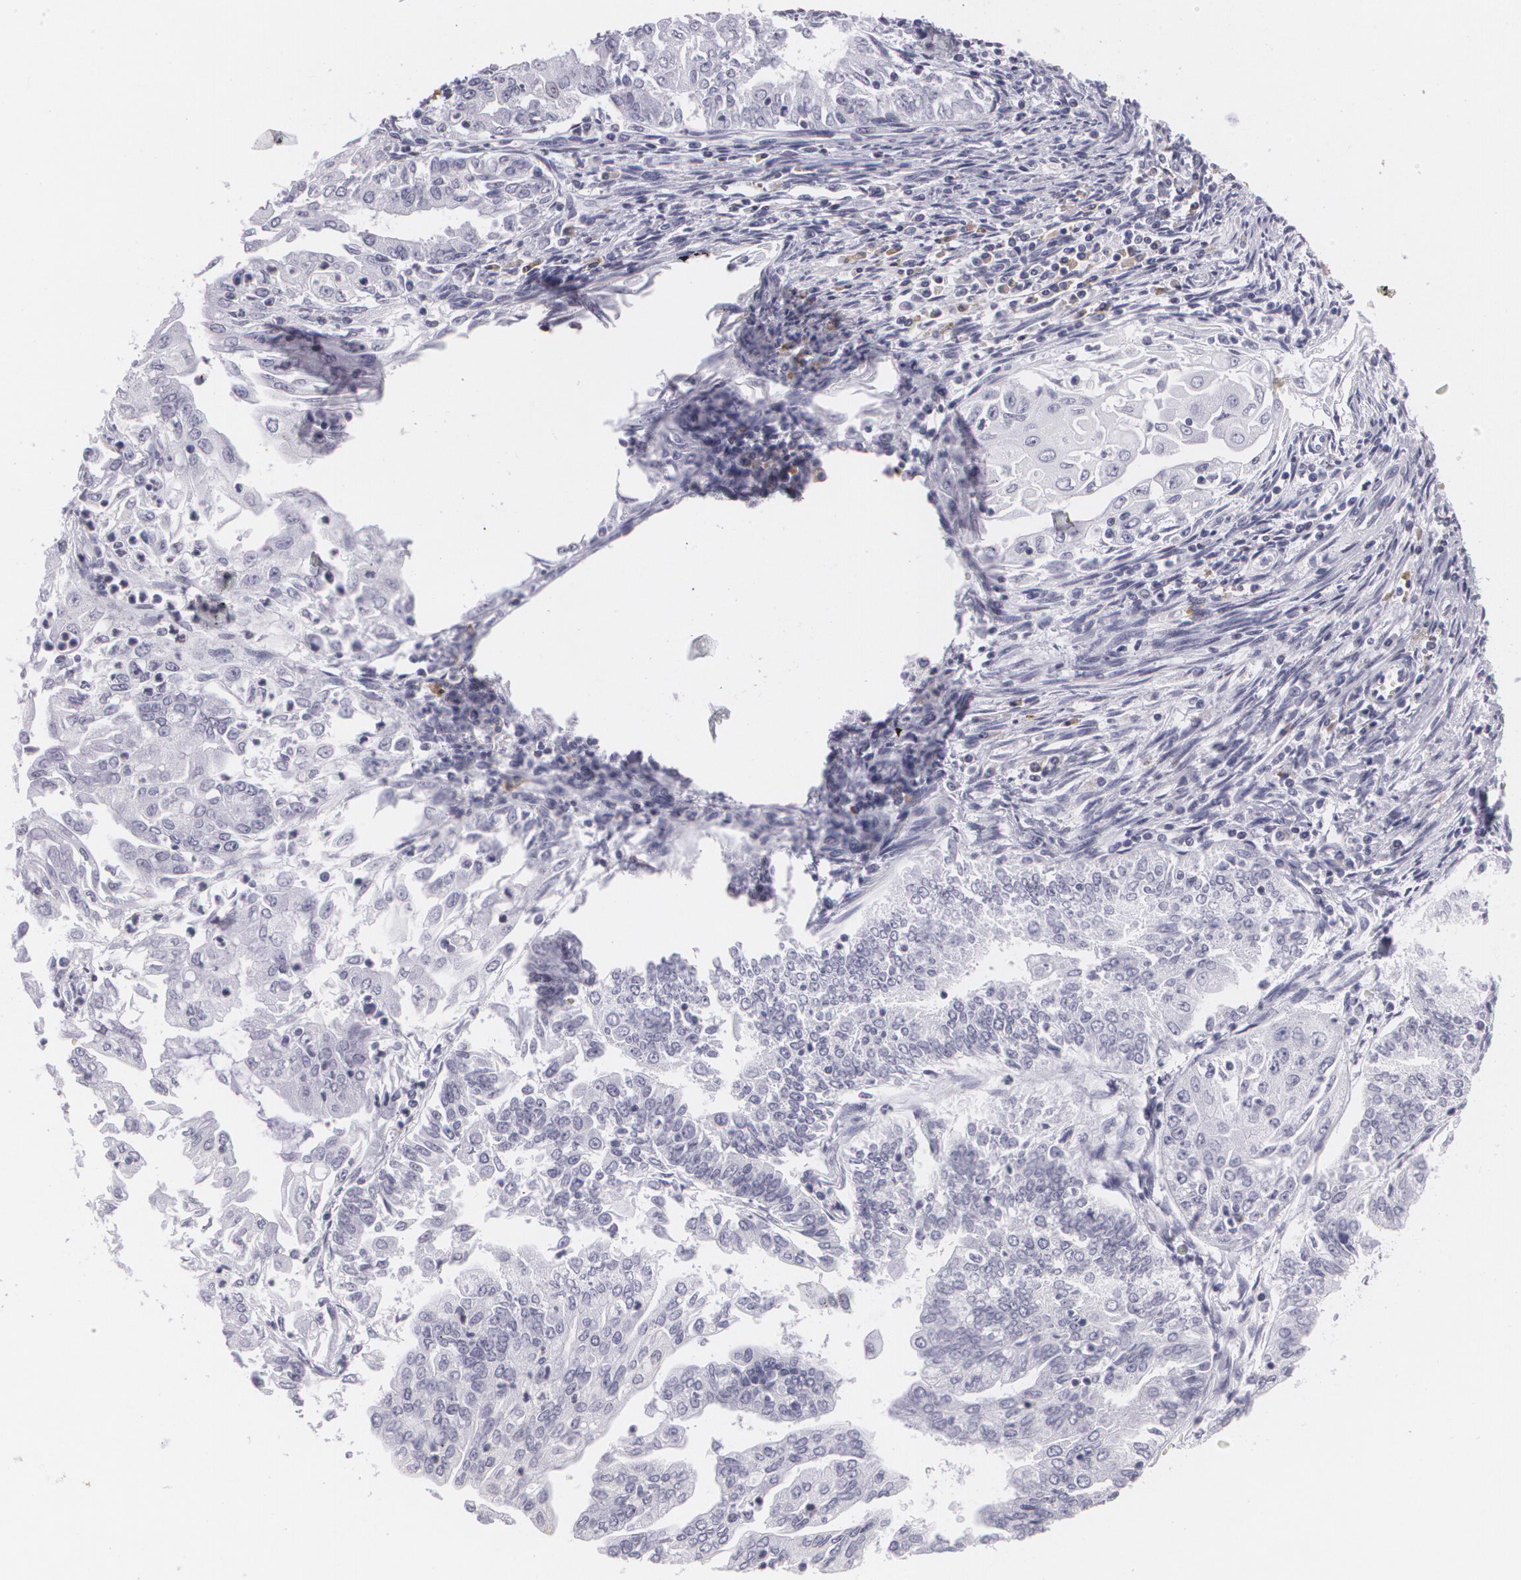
{"staining": {"intensity": "negative", "quantity": "none", "location": "none"}, "tissue": "endometrial cancer", "cell_type": "Tumor cells", "image_type": "cancer", "snomed": [{"axis": "morphology", "description": "Adenocarcinoma, NOS"}, {"axis": "topography", "description": "Endometrium"}], "caption": "A histopathology image of human endometrial cancer (adenocarcinoma) is negative for staining in tumor cells.", "gene": "MAP2", "patient": {"sex": "female", "age": 75}}